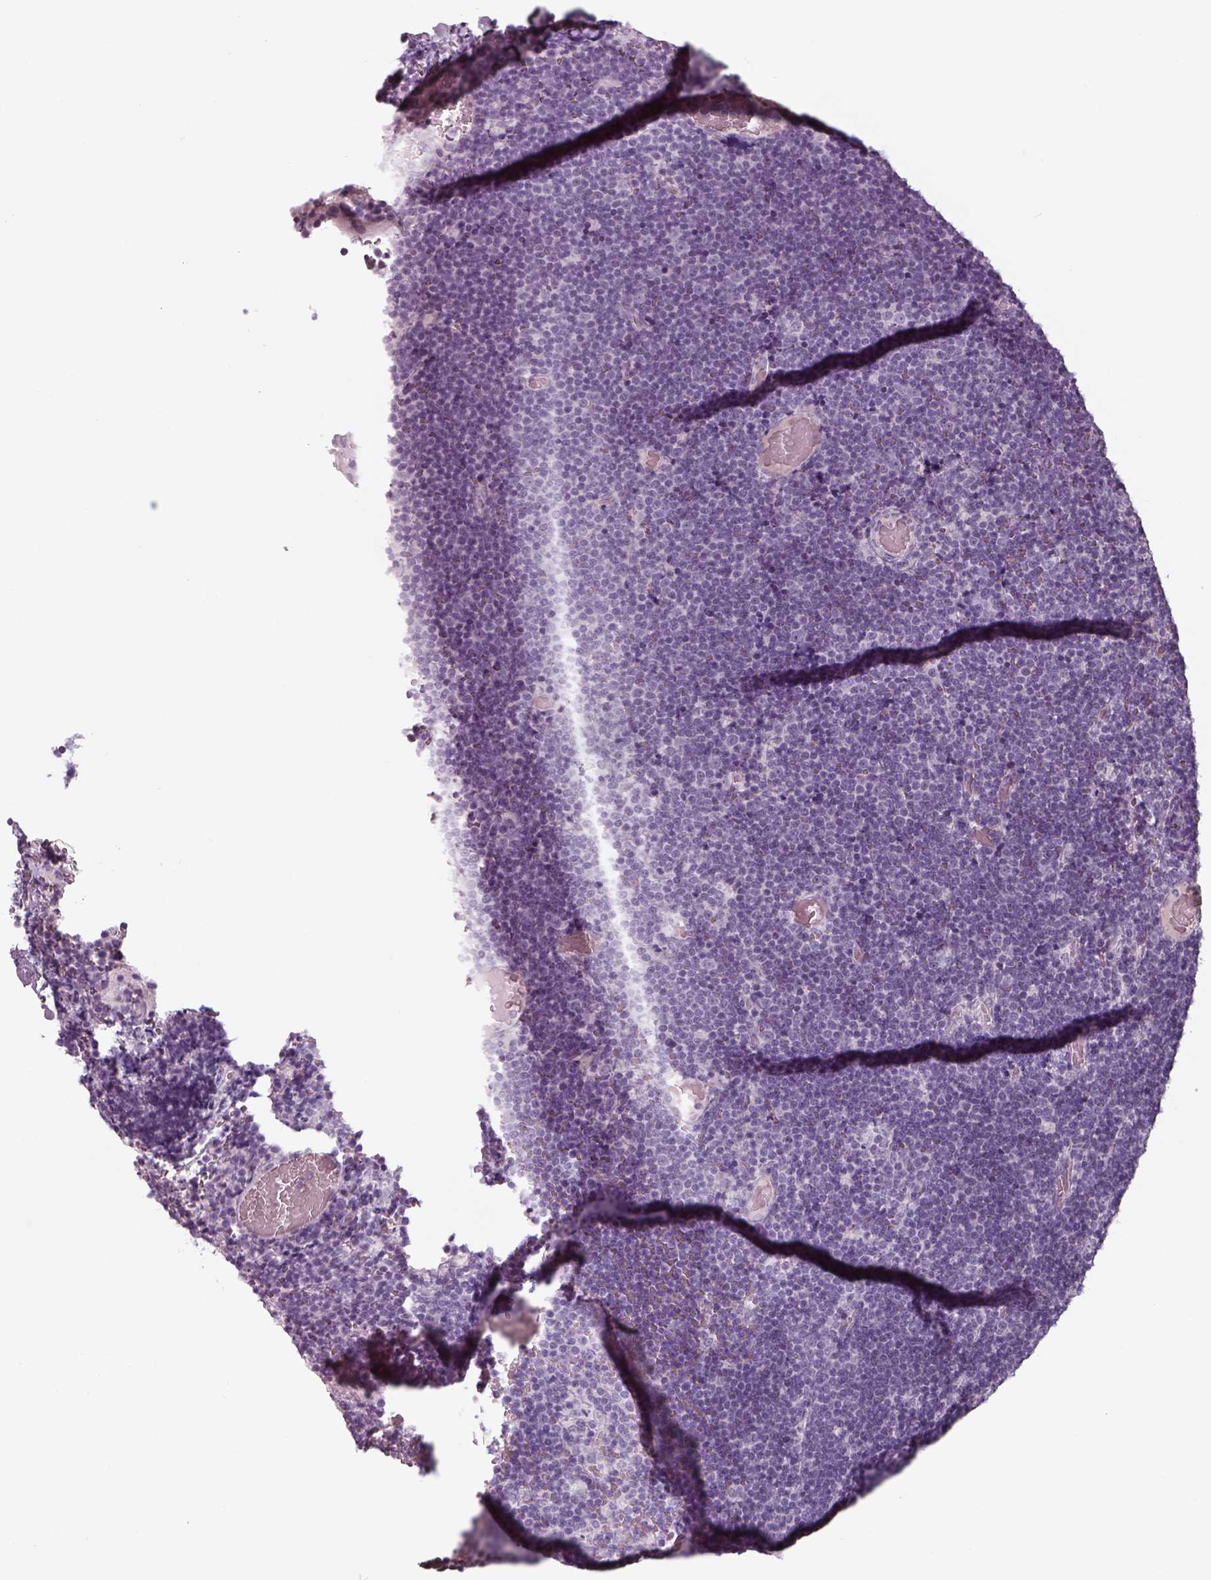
{"staining": {"intensity": "negative", "quantity": "none", "location": "none"}, "tissue": "lymphoma", "cell_type": "Tumor cells", "image_type": "cancer", "snomed": [{"axis": "morphology", "description": "Malignant lymphoma, non-Hodgkin's type, Low grade"}, {"axis": "topography", "description": "Brain"}], "caption": "The immunohistochemistry (IHC) photomicrograph has no significant staining in tumor cells of low-grade malignant lymphoma, non-Hodgkin's type tissue.", "gene": "SEPTIN14", "patient": {"sex": "female", "age": 66}}